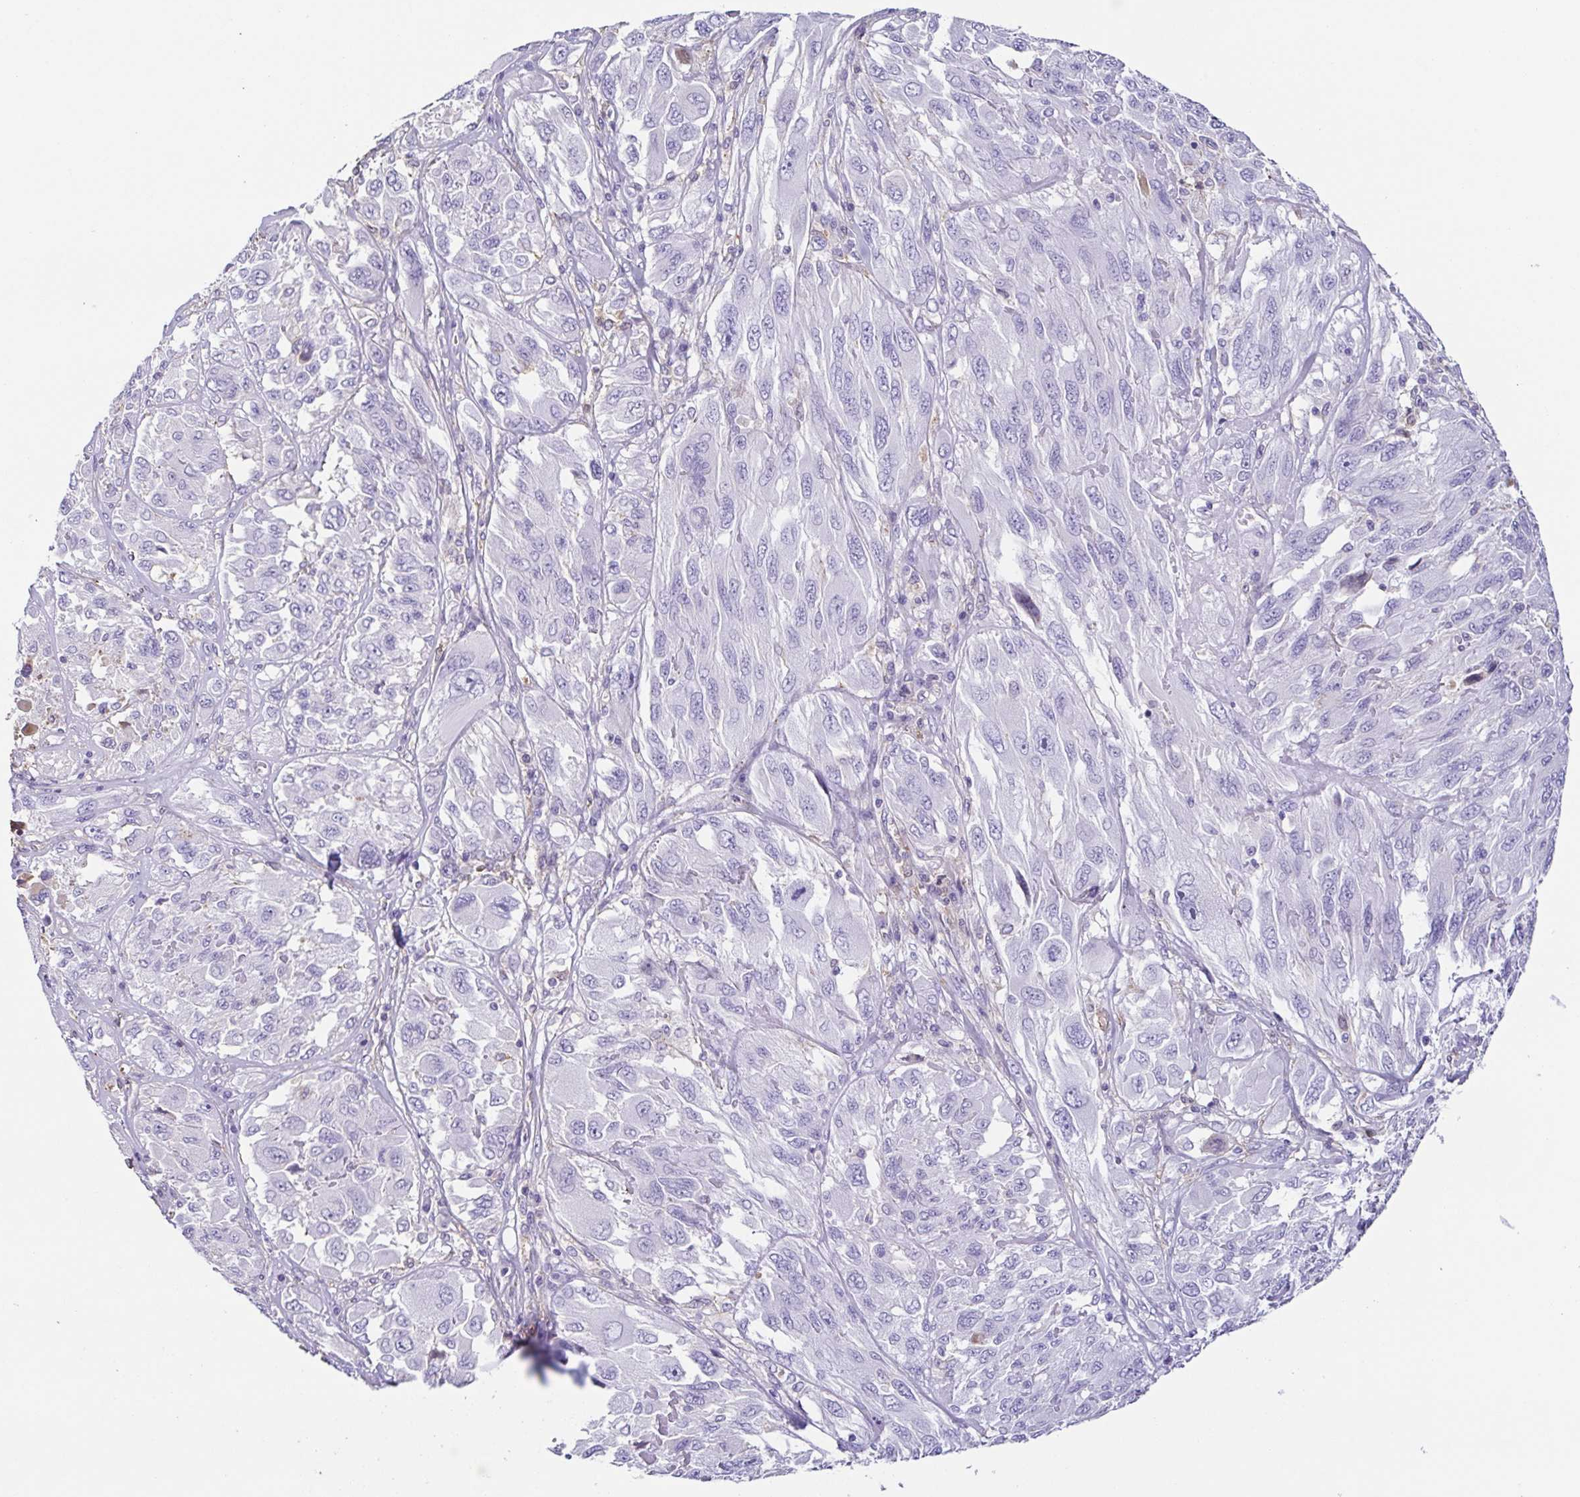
{"staining": {"intensity": "negative", "quantity": "none", "location": "none"}, "tissue": "melanoma", "cell_type": "Tumor cells", "image_type": "cancer", "snomed": [{"axis": "morphology", "description": "Malignant melanoma, NOS"}, {"axis": "topography", "description": "Skin"}], "caption": "Protein analysis of malignant melanoma demonstrates no significant expression in tumor cells. The staining was performed using DAB to visualize the protein expression in brown, while the nuclei were stained in blue with hematoxylin (Magnification: 20x).", "gene": "ANXA10", "patient": {"sex": "female", "age": 91}}